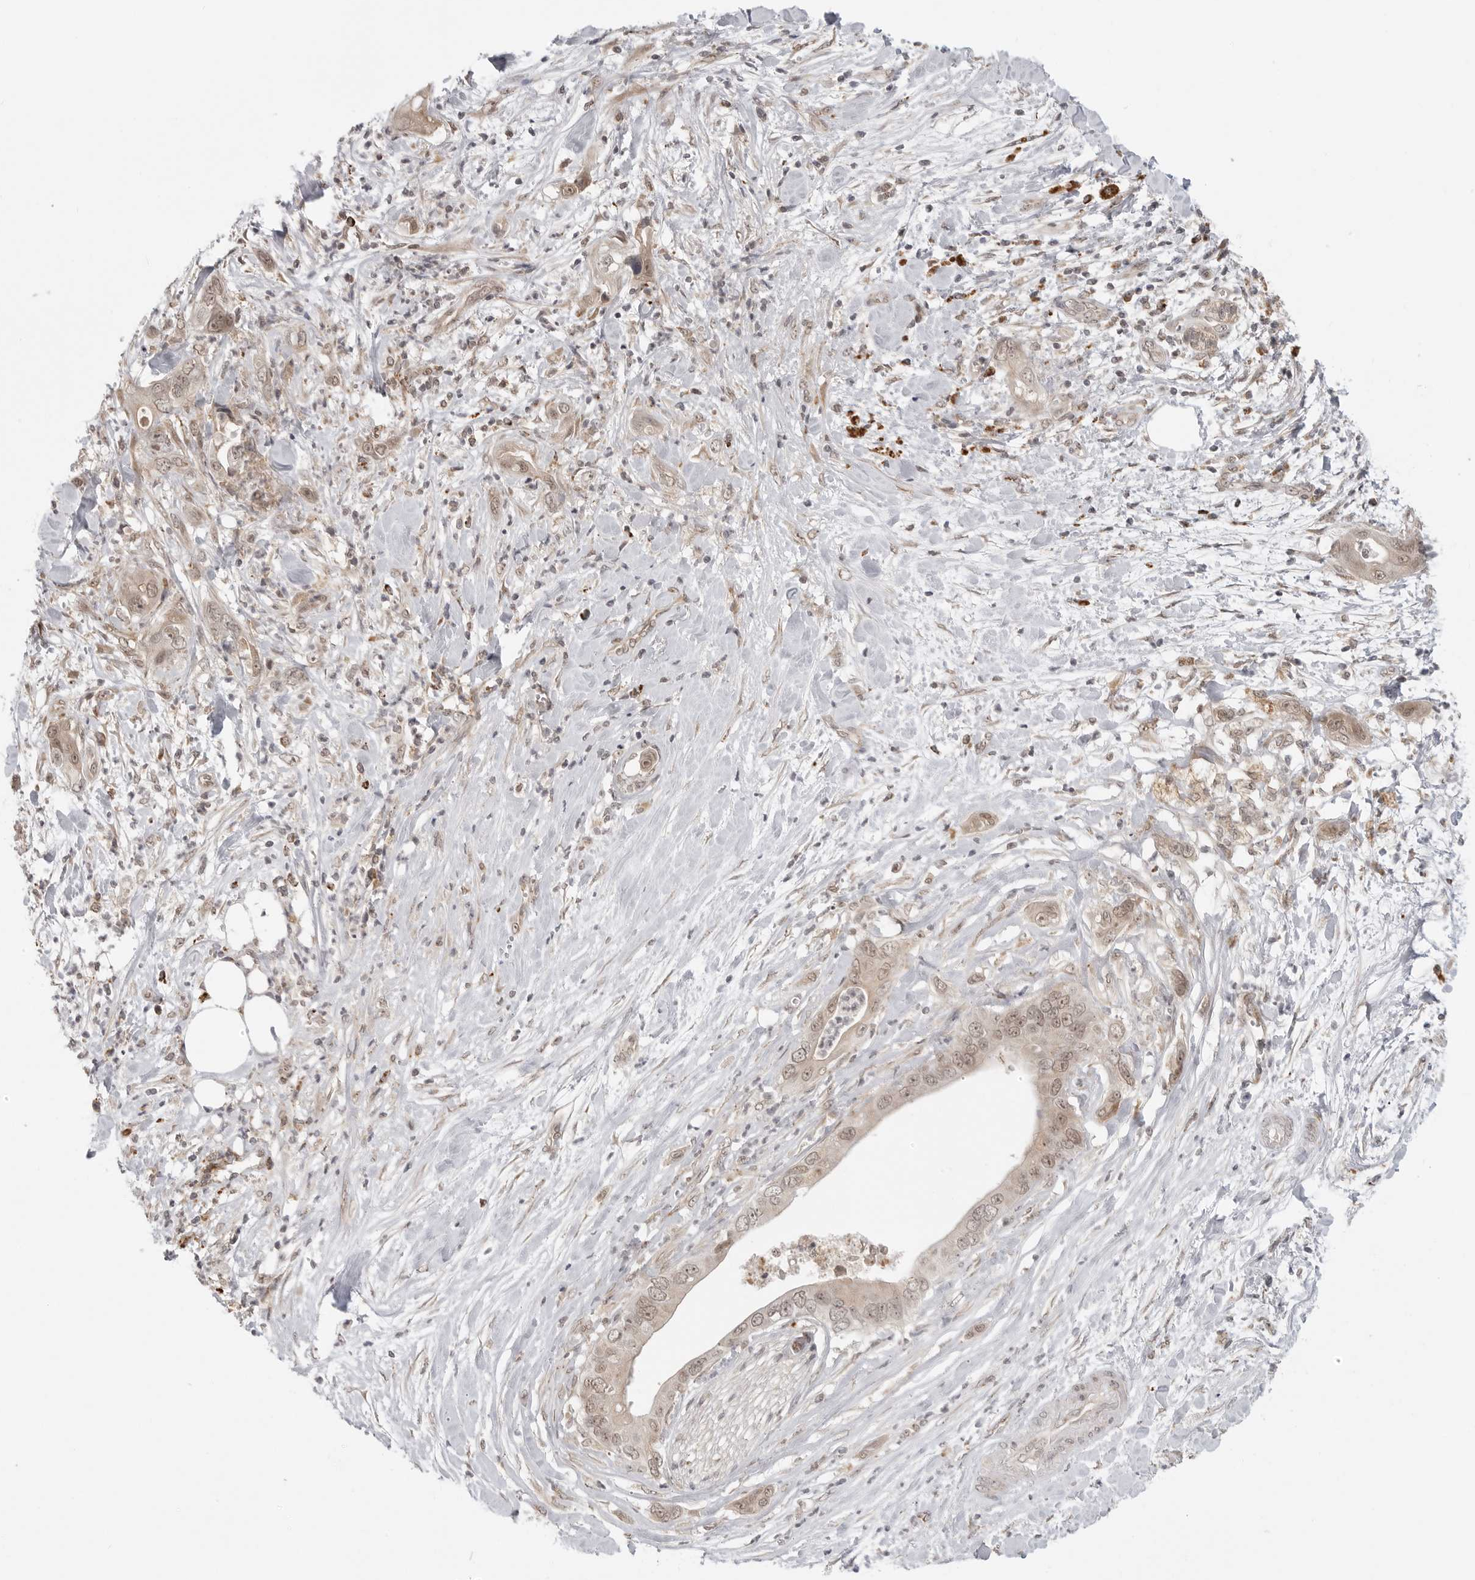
{"staining": {"intensity": "weak", "quantity": "25%-75%", "location": "cytoplasmic/membranous,nuclear"}, "tissue": "pancreatic cancer", "cell_type": "Tumor cells", "image_type": "cancer", "snomed": [{"axis": "morphology", "description": "Adenocarcinoma, NOS"}, {"axis": "topography", "description": "Pancreas"}], "caption": "Weak cytoplasmic/membranous and nuclear expression for a protein is present in approximately 25%-75% of tumor cells of pancreatic adenocarcinoma using IHC.", "gene": "KALRN", "patient": {"sex": "female", "age": 78}}